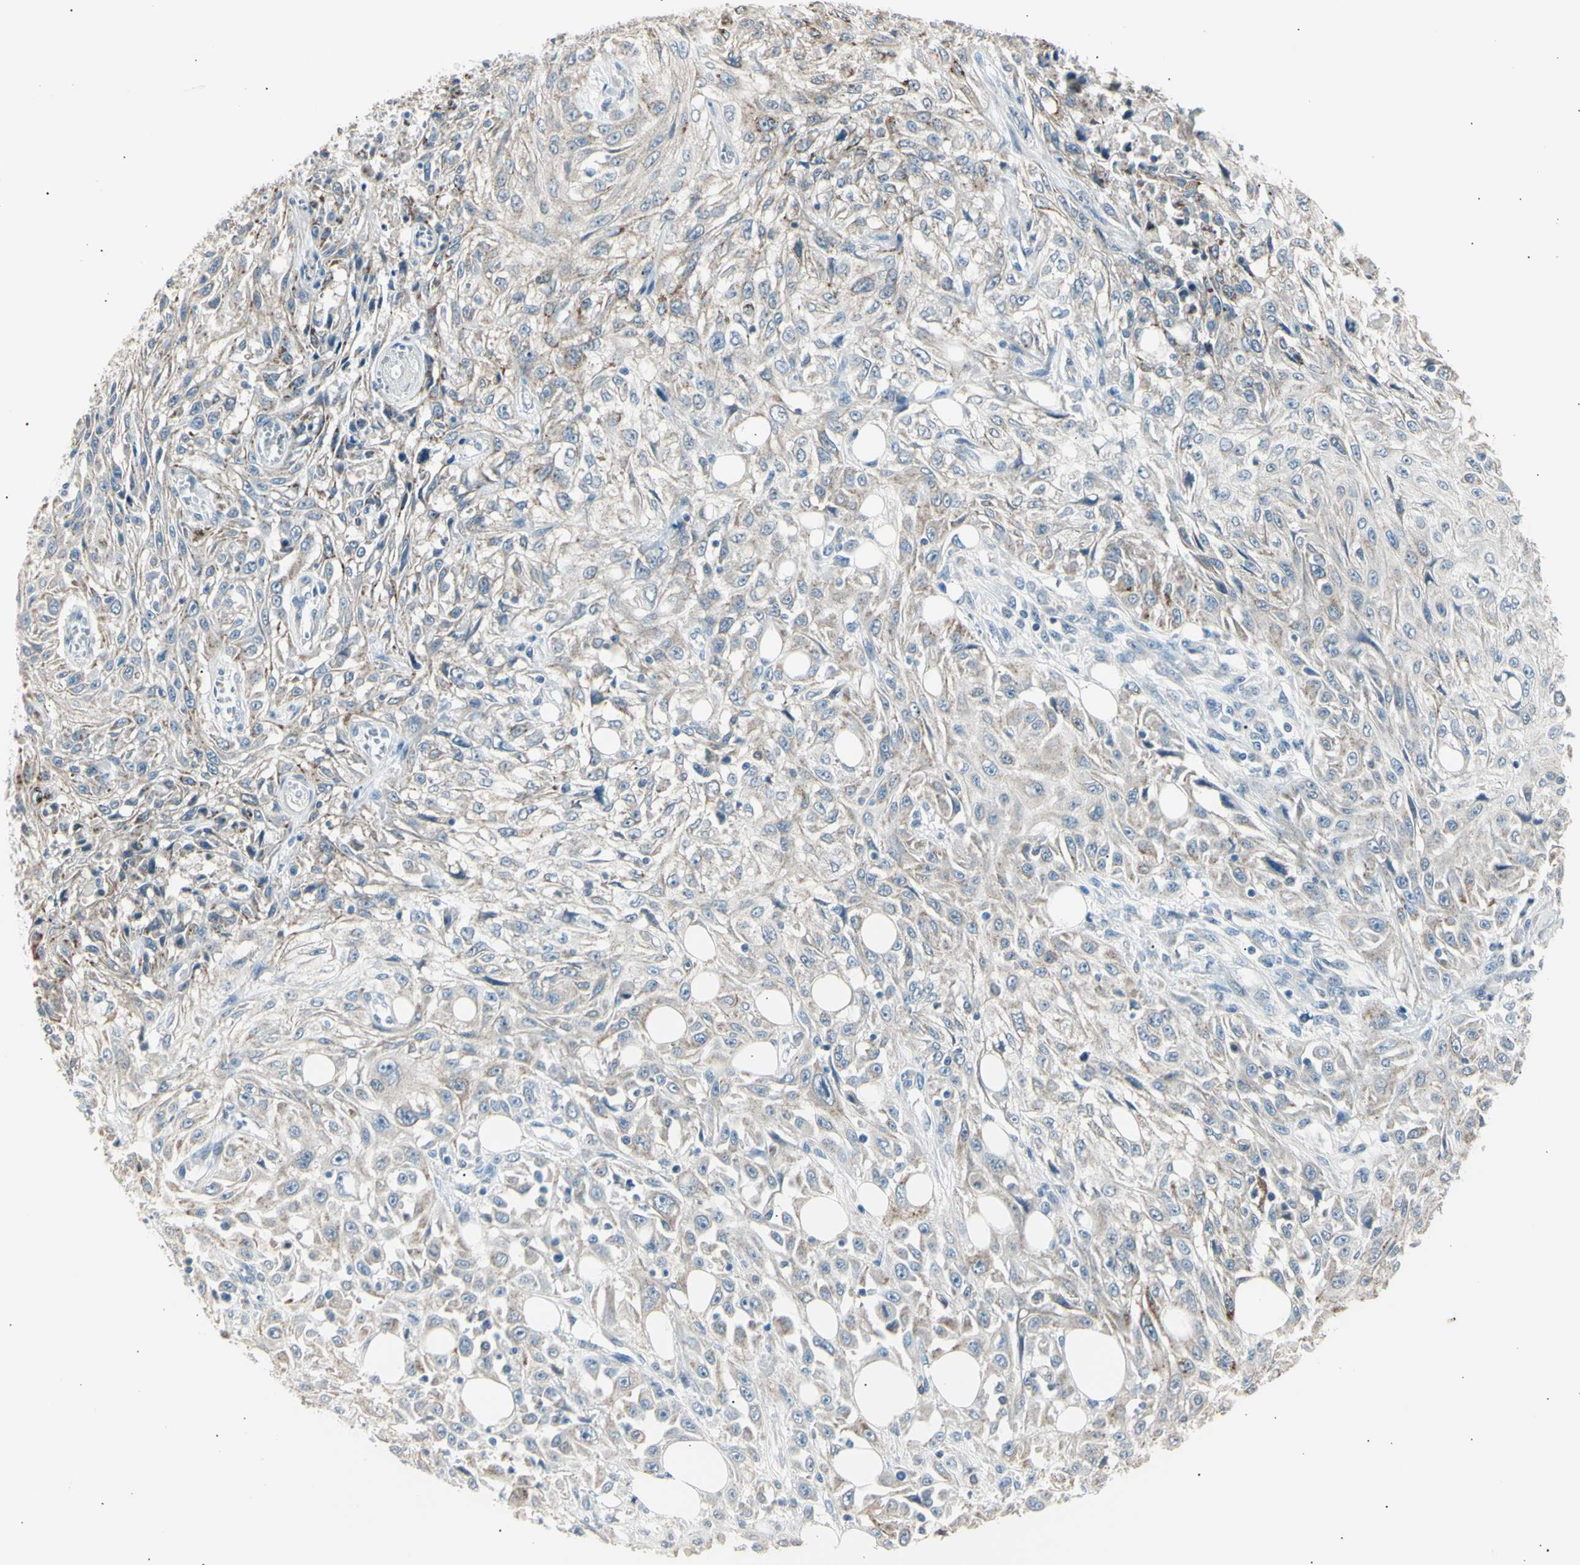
{"staining": {"intensity": "weak", "quantity": "25%-75%", "location": "cytoplasmic/membranous"}, "tissue": "skin cancer", "cell_type": "Tumor cells", "image_type": "cancer", "snomed": [{"axis": "morphology", "description": "Squamous cell carcinoma, NOS"}, {"axis": "morphology", "description": "Squamous cell carcinoma, metastatic, NOS"}, {"axis": "topography", "description": "Skin"}, {"axis": "topography", "description": "Lymph node"}], "caption": "Protein staining demonstrates weak cytoplasmic/membranous staining in approximately 25%-75% of tumor cells in squamous cell carcinoma (skin). Ihc stains the protein of interest in brown and the nuclei are stained blue.", "gene": "LHPP", "patient": {"sex": "male", "age": 75}}